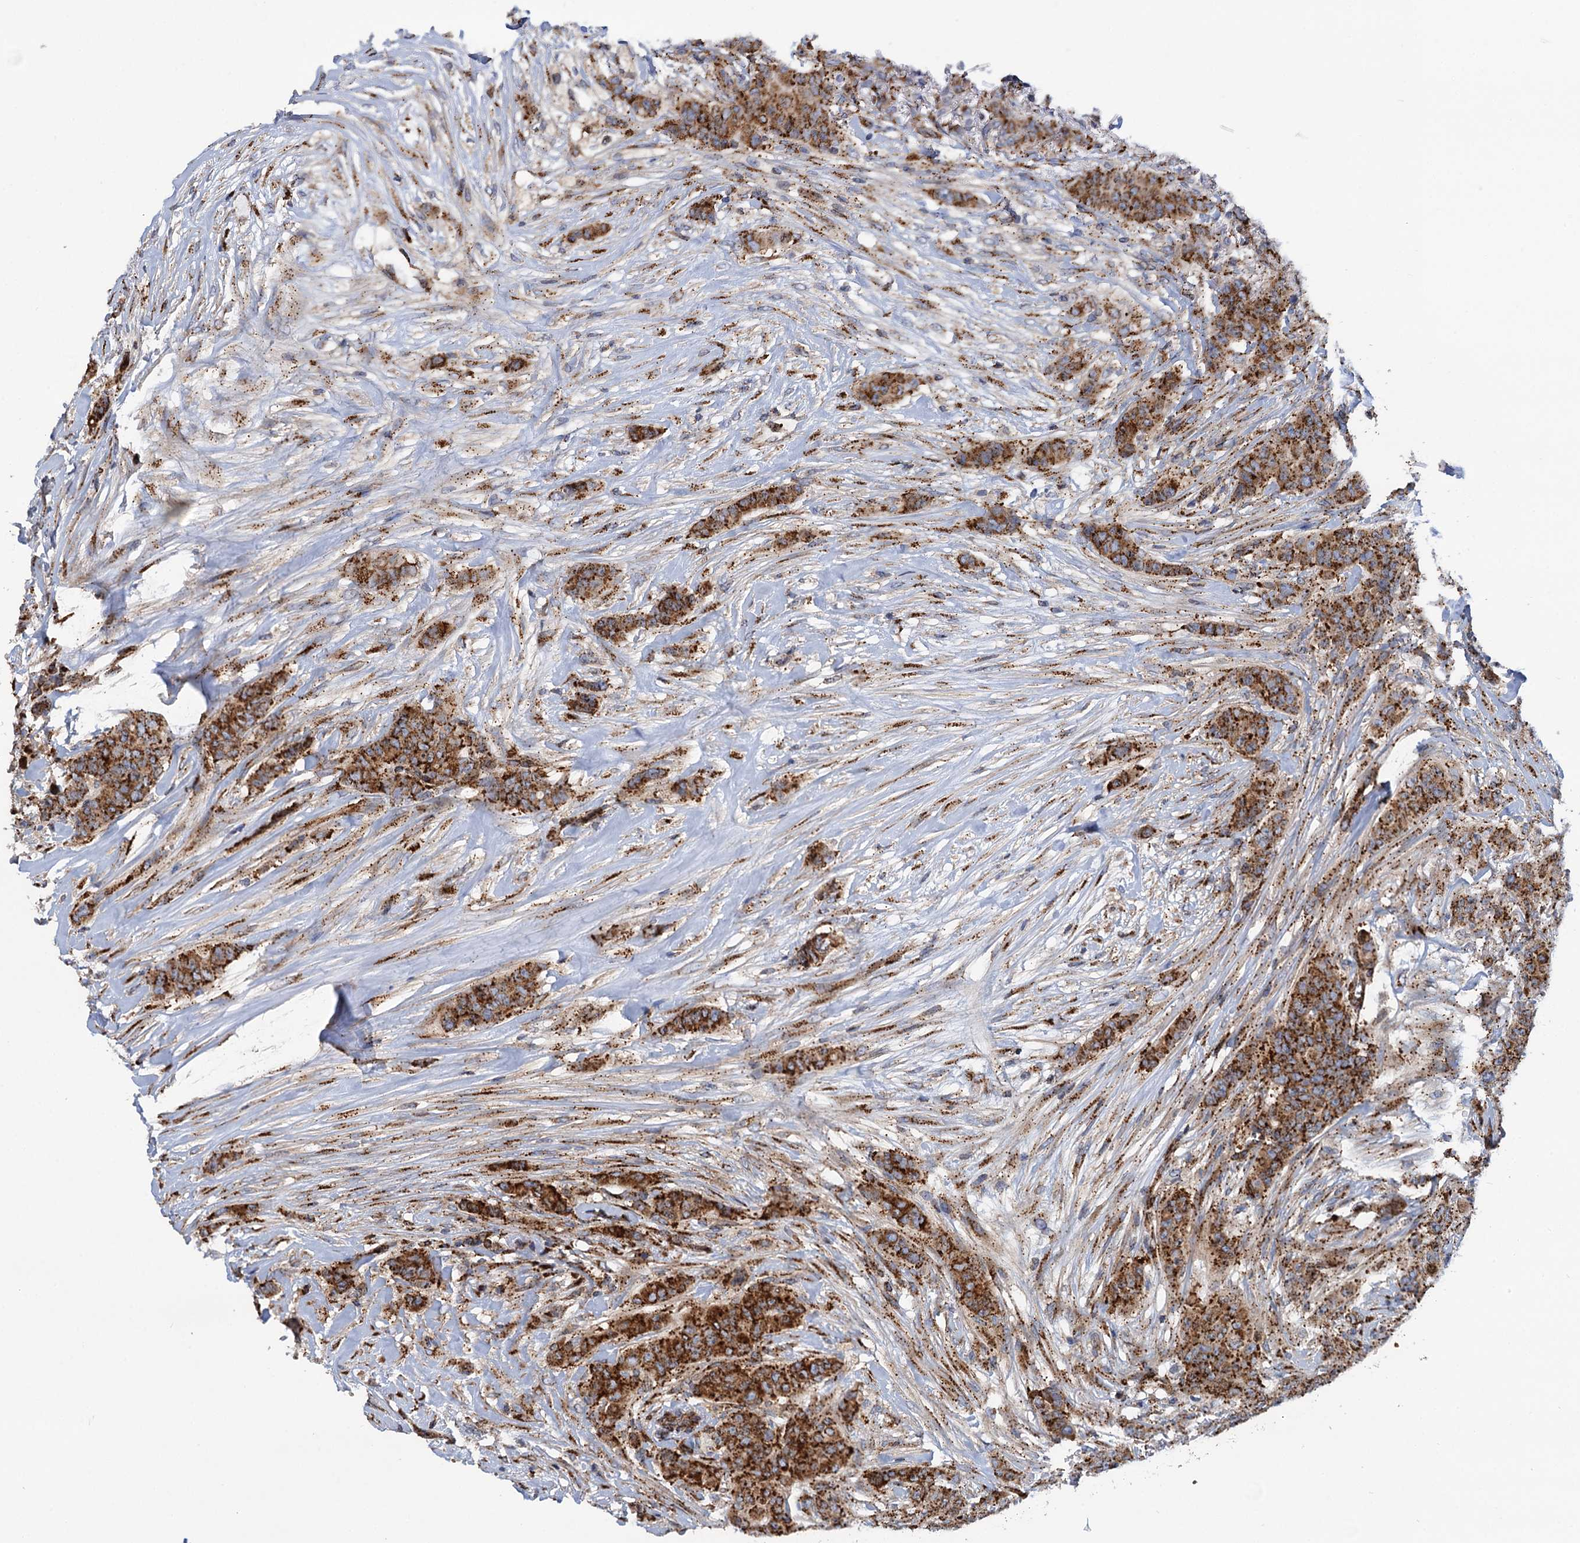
{"staining": {"intensity": "strong", "quantity": ">75%", "location": "cytoplasmic/membranous"}, "tissue": "breast cancer", "cell_type": "Tumor cells", "image_type": "cancer", "snomed": [{"axis": "morphology", "description": "Duct carcinoma"}, {"axis": "topography", "description": "Breast"}], "caption": "This image exhibits IHC staining of breast cancer, with high strong cytoplasmic/membranous staining in about >75% of tumor cells.", "gene": "SUPT20H", "patient": {"sex": "female", "age": 40}}